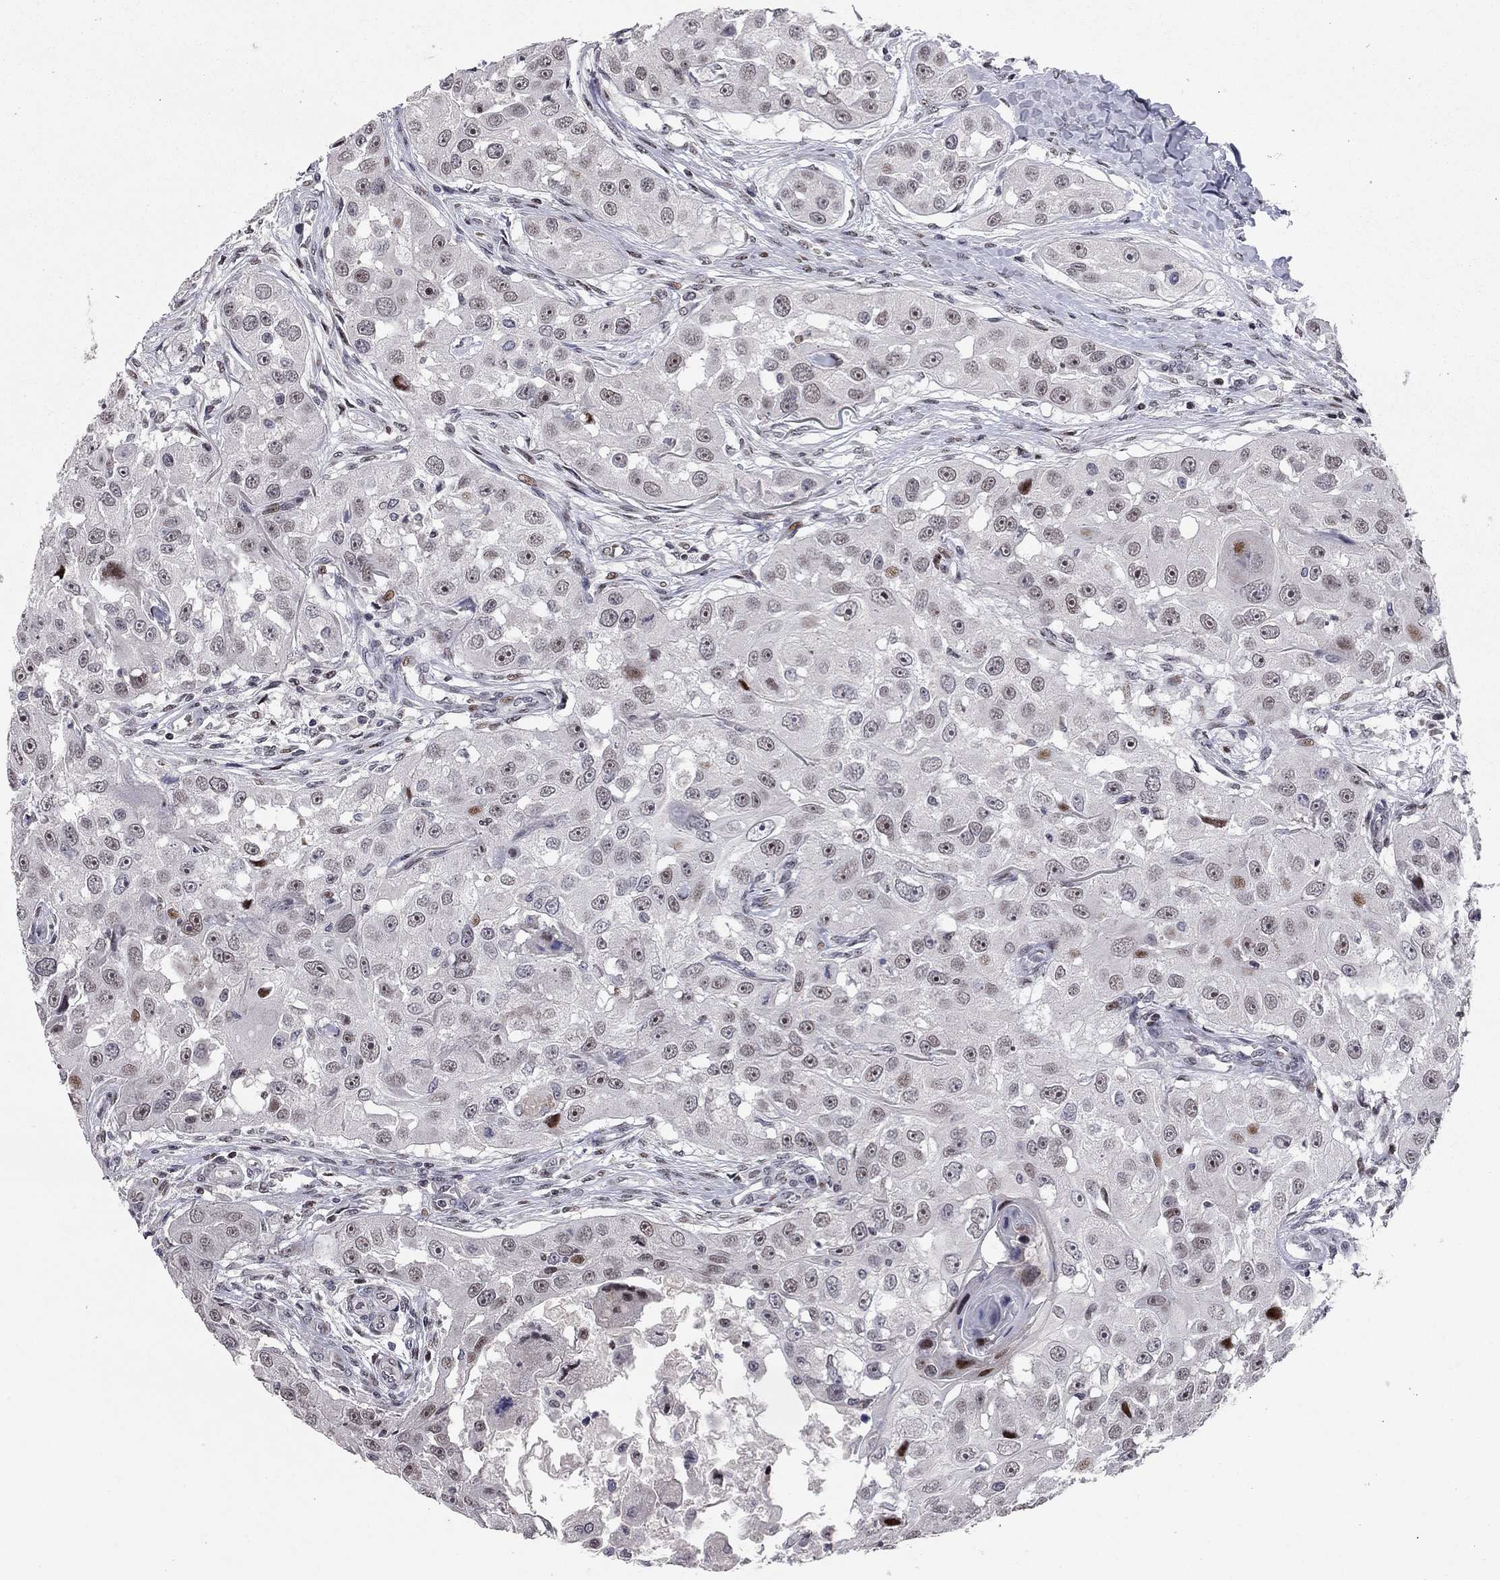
{"staining": {"intensity": "moderate", "quantity": "<25%", "location": "nuclear"}, "tissue": "head and neck cancer", "cell_type": "Tumor cells", "image_type": "cancer", "snomed": [{"axis": "morphology", "description": "Squamous cell carcinoma, NOS"}, {"axis": "topography", "description": "Head-Neck"}], "caption": "This image exhibits IHC staining of human head and neck cancer (squamous cell carcinoma), with low moderate nuclear expression in about <25% of tumor cells.", "gene": "HDAC3", "patient": {"sex": "male", "age": 51}}